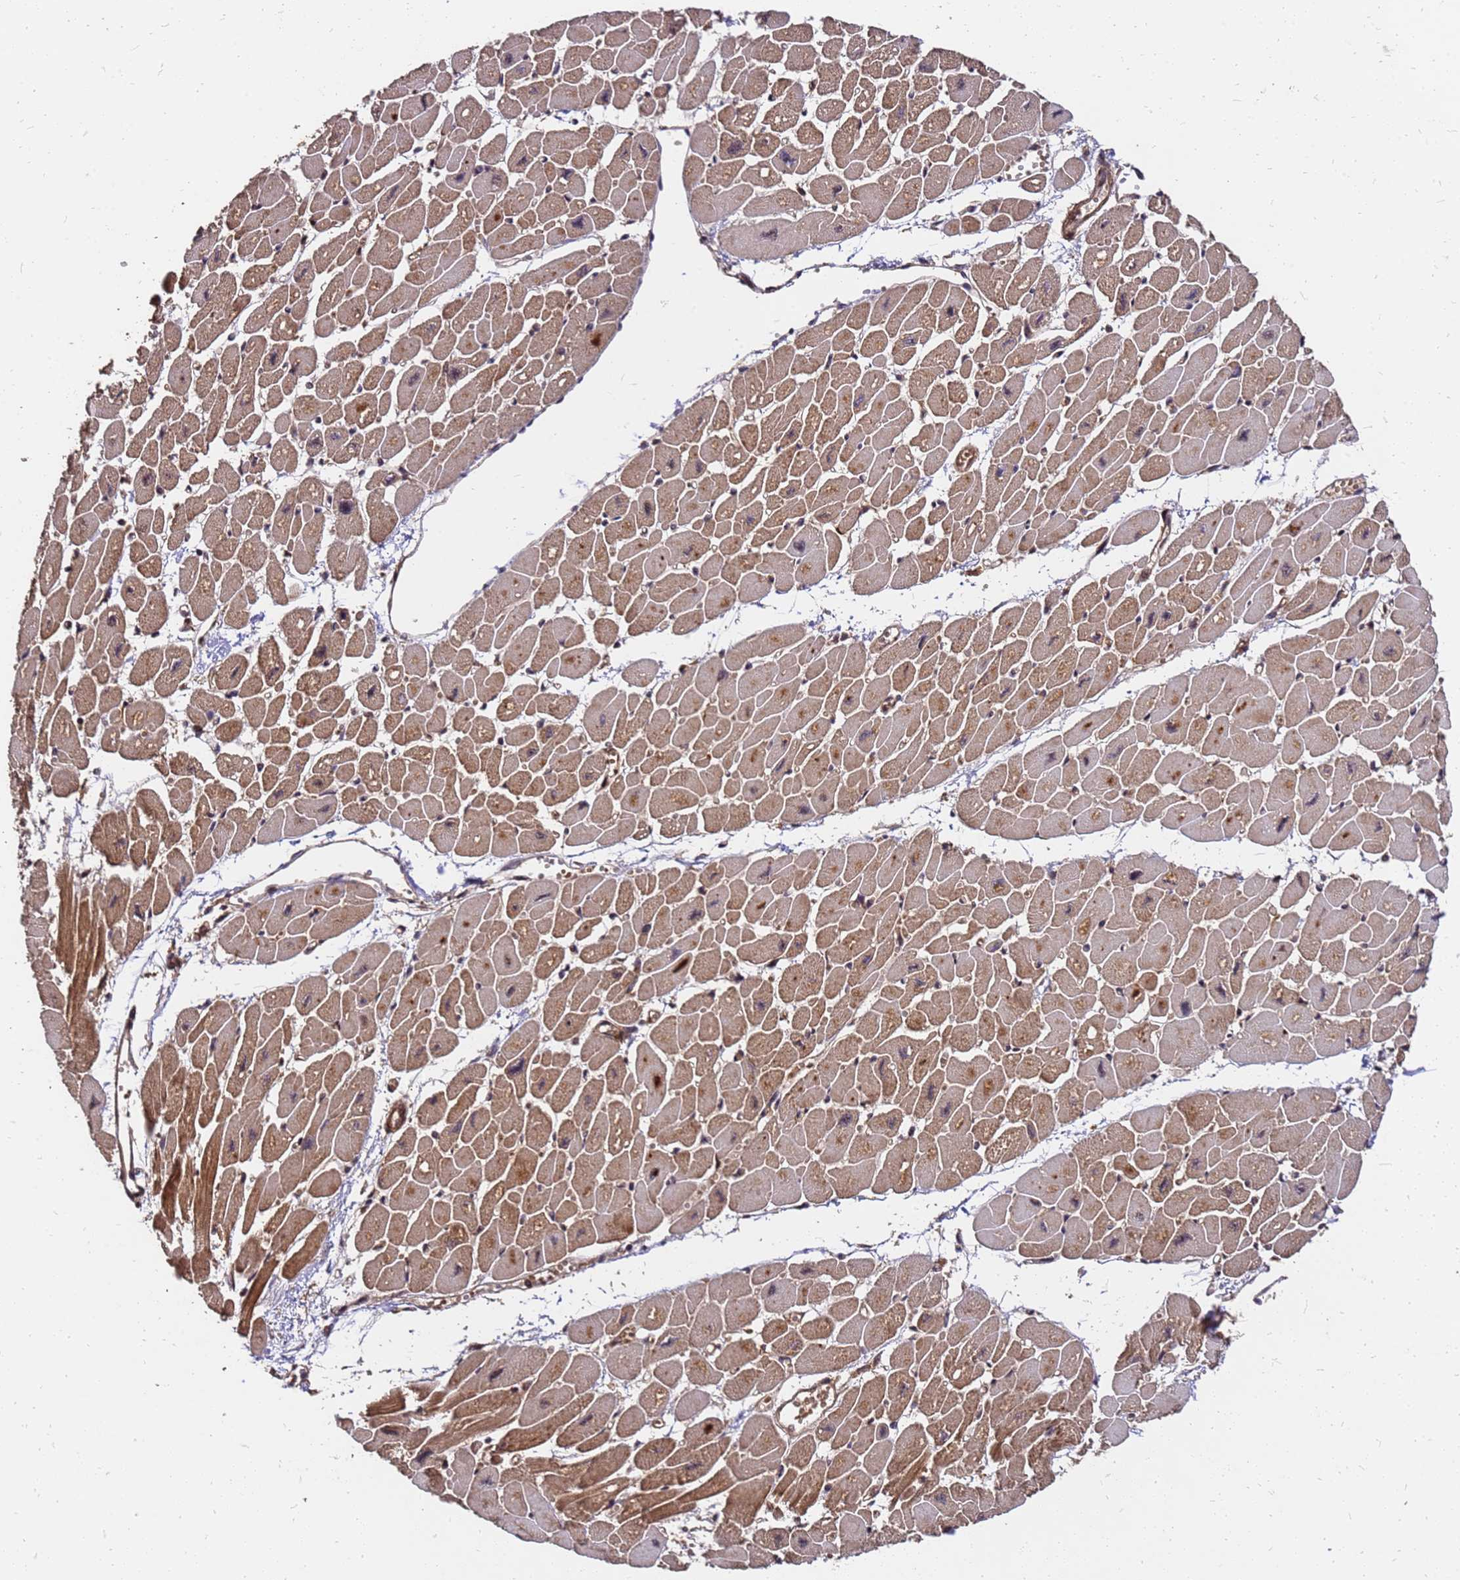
{"staining": {"intensity": "moderate", "quantity": ">75%", "location": "cytoplasmic/membranous"}, "tissue": "heart muscle", "cell_type": "Cardiomyocytes", "image_type": "normal", "snomed": [{"axis": "morphology", "description": "Normal tissue, NOS"}, {"axis": "topography", "description": "Heart"}], "caption": "Immunohistochemical staining of normal human heart muscle displays >75% levels of moderate cytoplasmic/membranous protein expression in approximately >75% of cardiomyocytes.", "gene": "GPATCH8", "patient": {"sex": "female", "age": 54}}